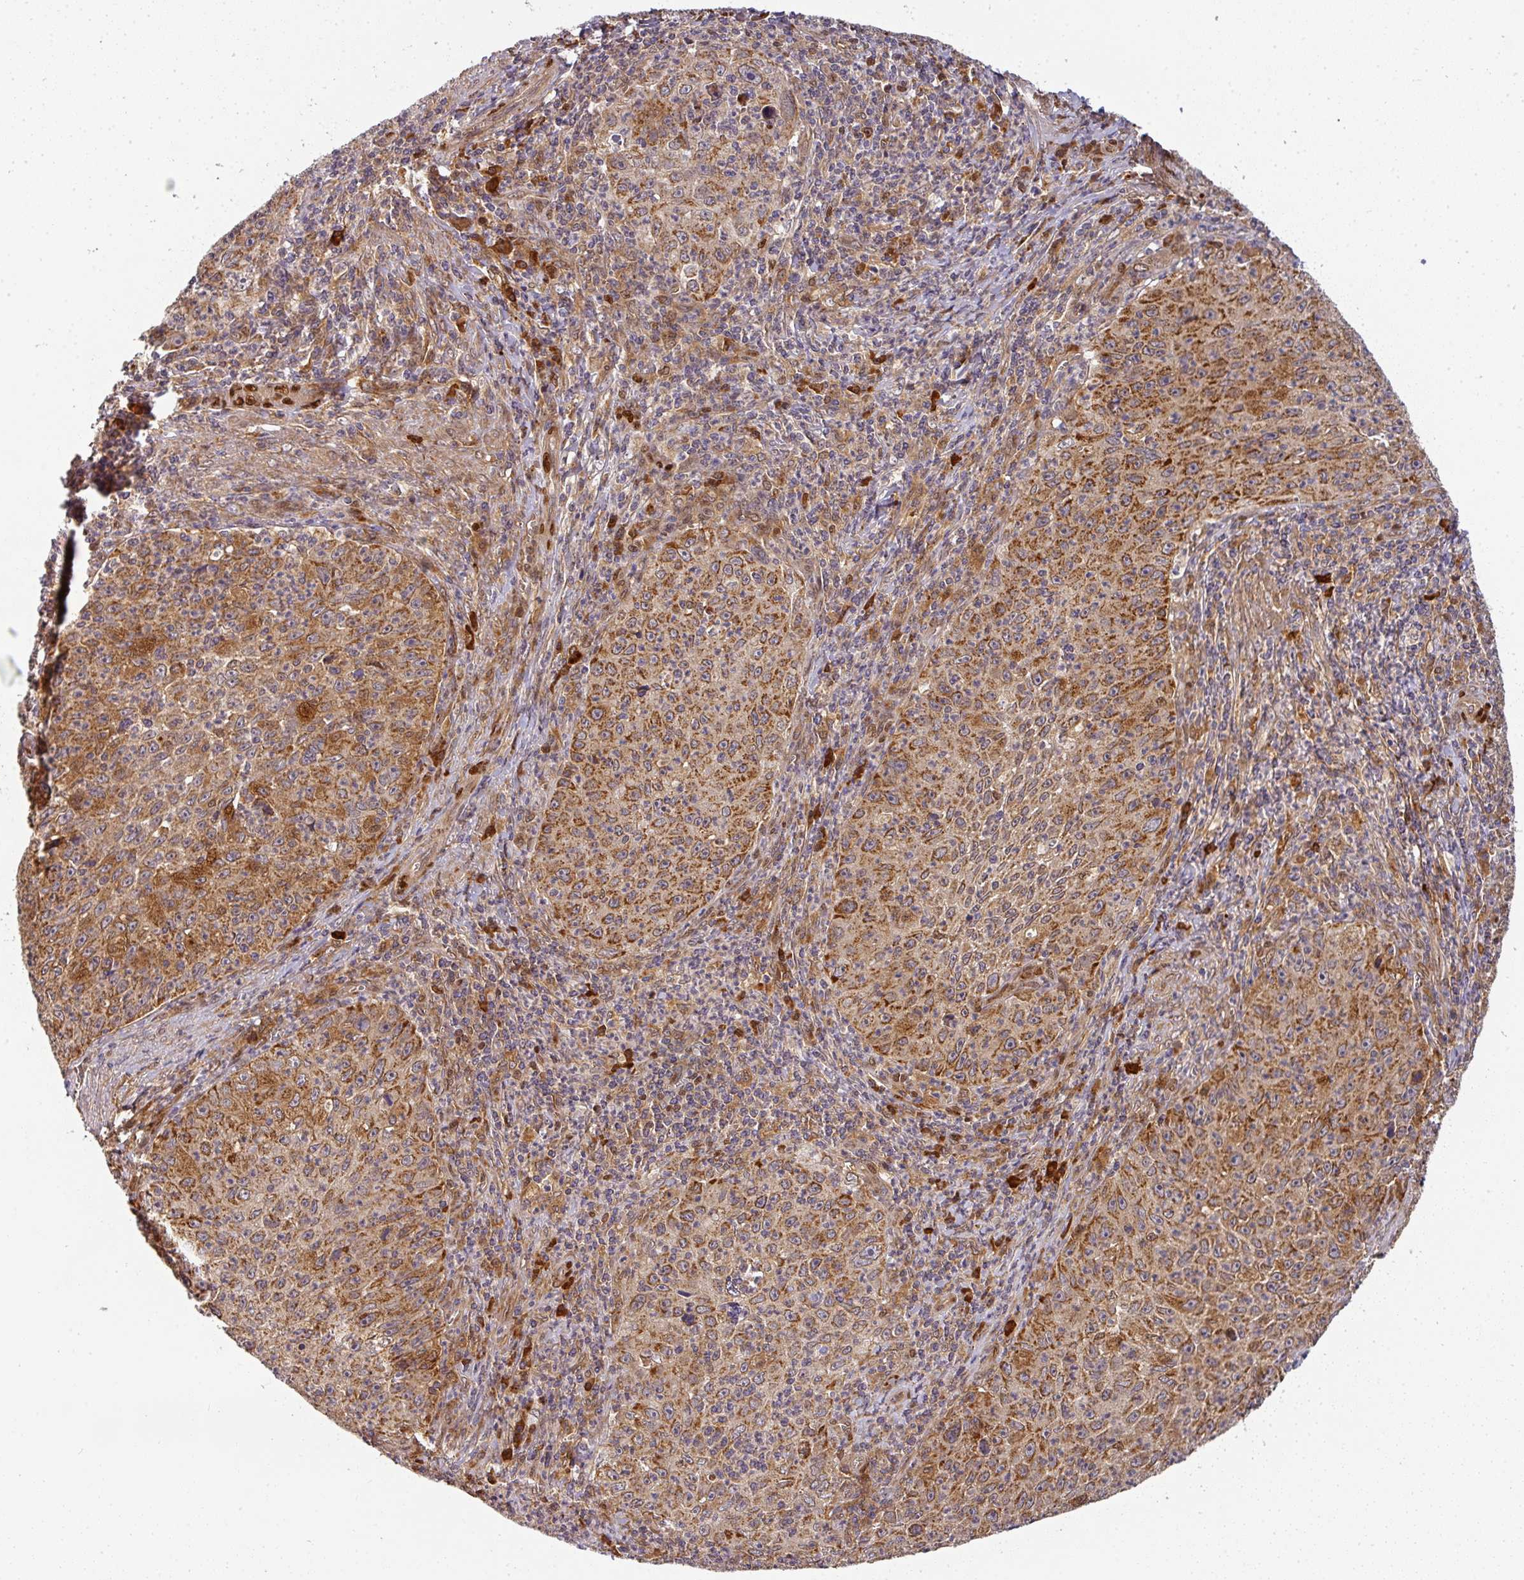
{"staining": {"intensity": "moderate", "quantity": ">75%", "location": "cytoplasmic/membranous"}, "tissue": "cervical cancer", "cell_type": "Tumor cells", "image_type": "cancer", "snomed": [{"axis": "morphology", "description": "Squamous cell carcinoma, NOS"}, {"axis": "topography", "description": "Cervix"}], "caption": "Immunohistochemical staining of human squamous cell carcinoma (cervical) reveals medium levels of moderate cytoplasmic/membranous positivity in about >75% of tumor cells.", "gene": "MALSU1", "patient": {"sex": "female", "age": 30}}